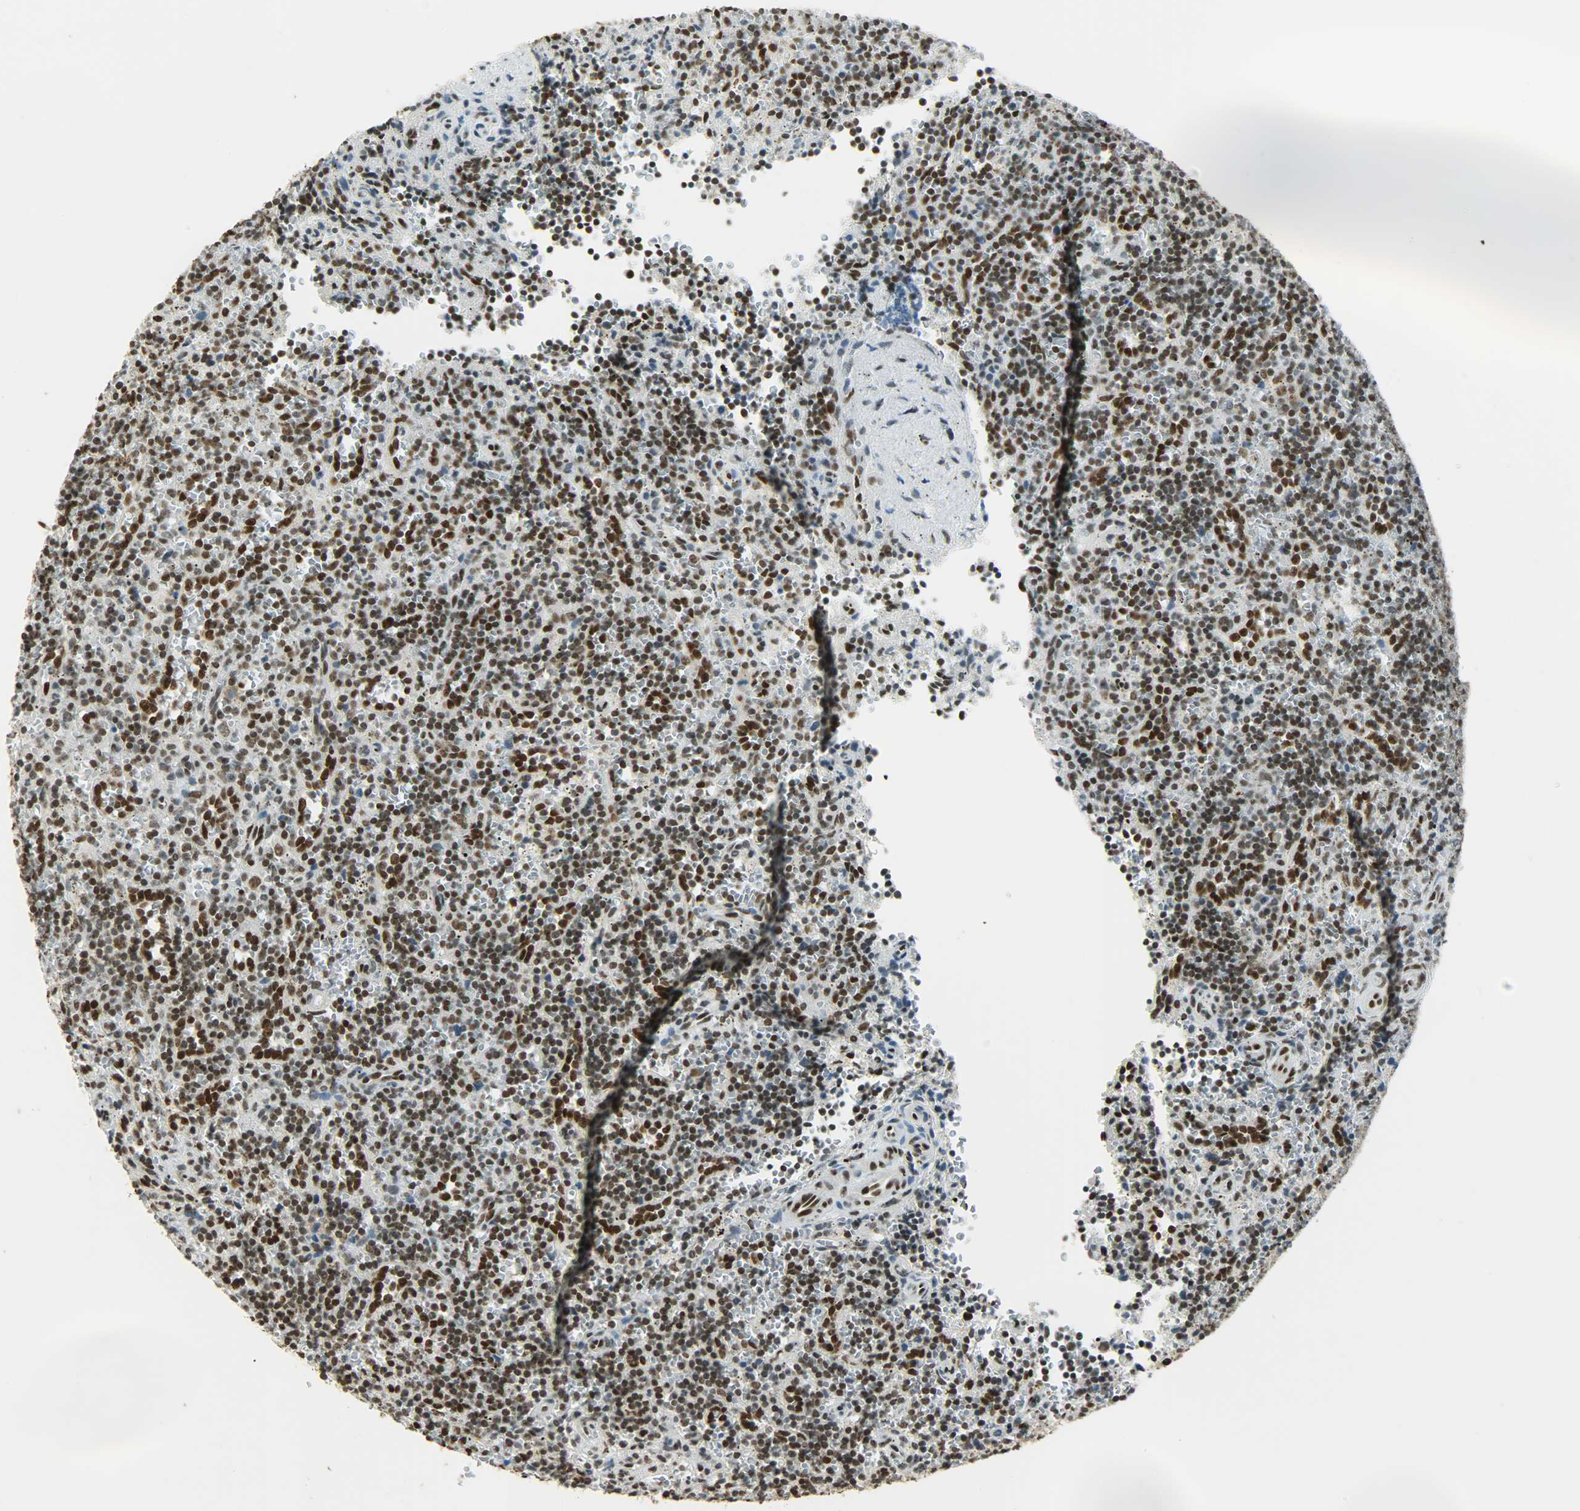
{"staining": {"intensity": "strong", "quantity": ">75%", "location": "nuclear"}, "tissue": "lymphoma", "cell_type": "Tumor cells", "image_type": "cancer", "snomed": [{"axis": "morphology", "description": "Malignant lymphoma, non-Hodgkin's type, Low grade"}, {"axis": "topography", "description": "Spleen"}], "caption": "Brown immunohistochemical staining in lymphoma displays strong nuclear staining in about >75% of tumor cells.", "gene": "MYEF2", "patient": {"sex": "male", "age": 73}}